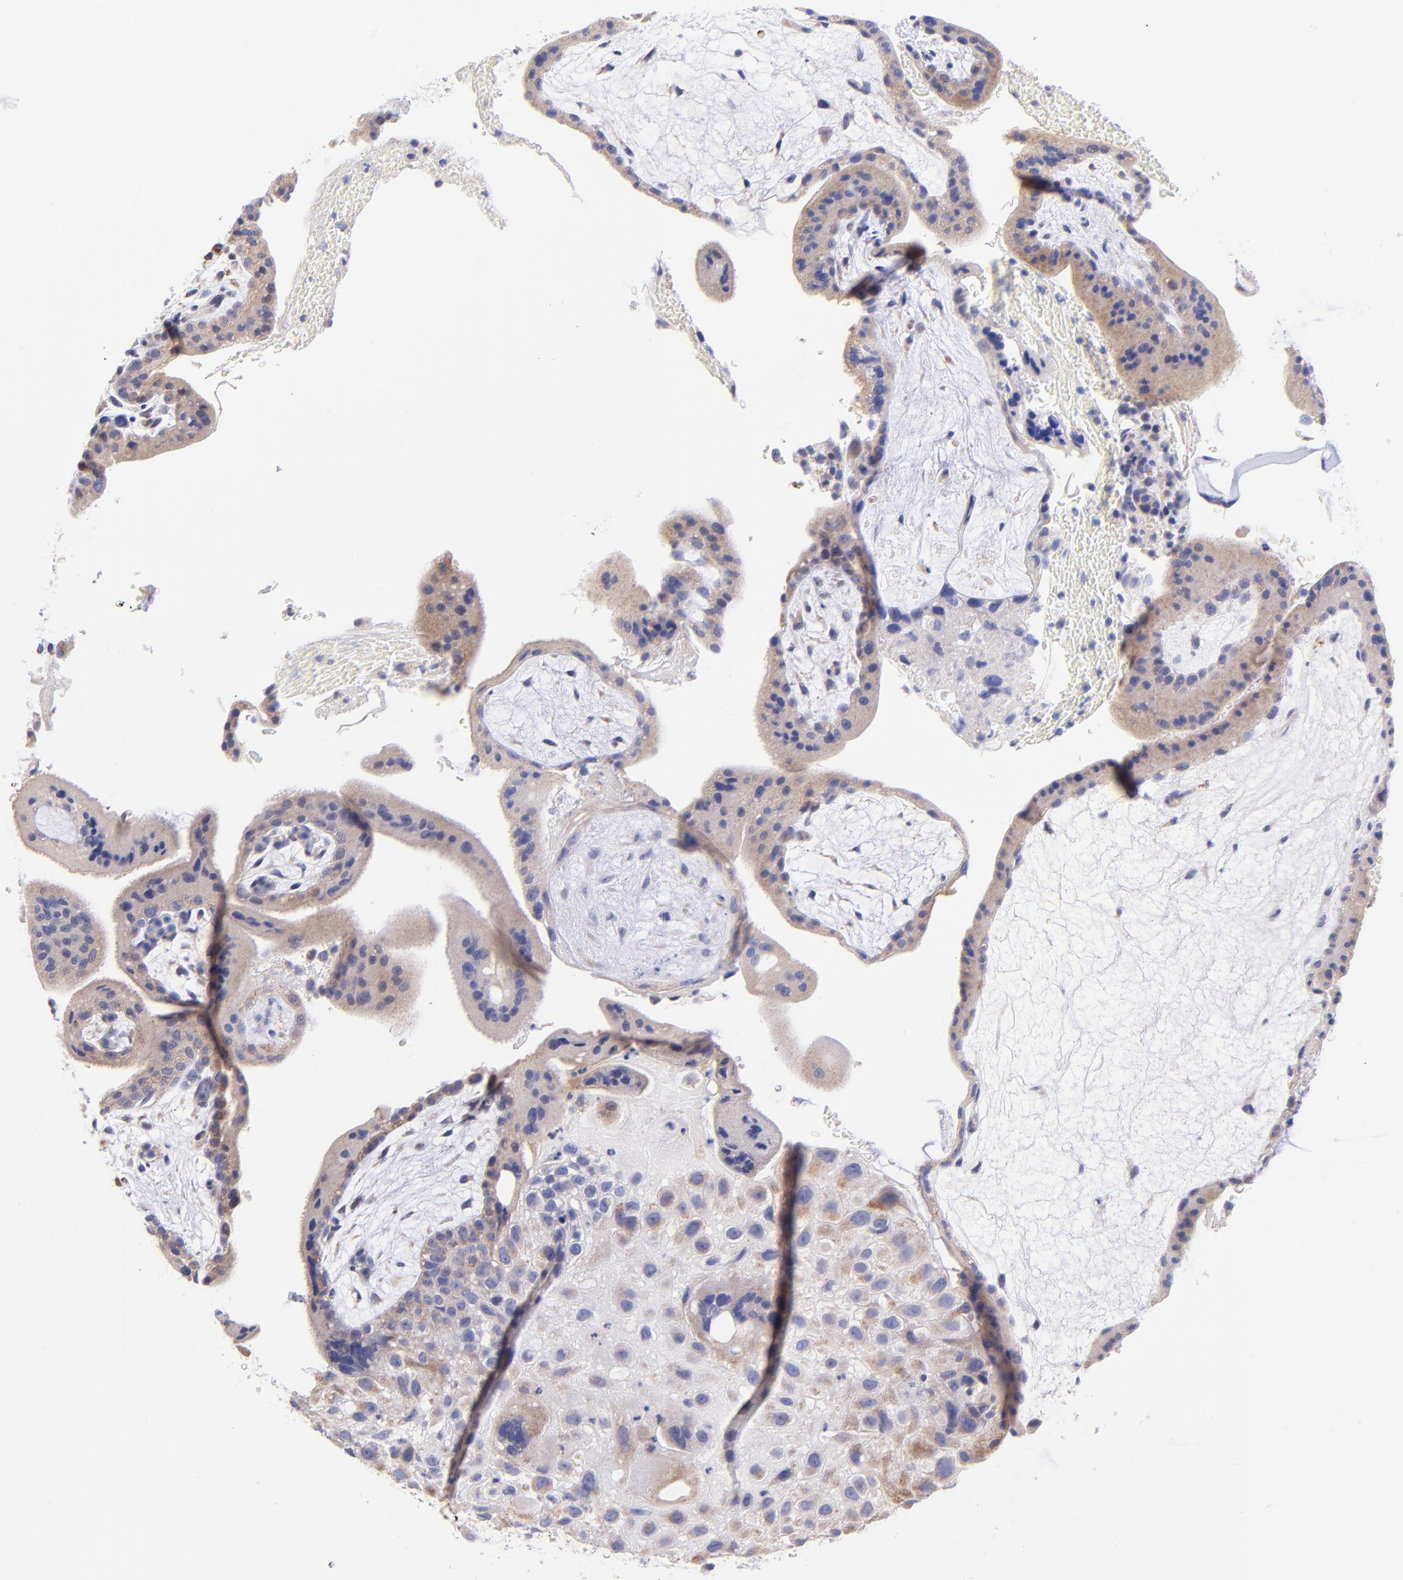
{"staining": {"intensity": "weak", "quantity": ">75%", "location": "cytoplasmic/membranous"}, "tissue": "placenta", "cell_type": "Decidual cells", "image_type": "normal", "snomed": [{"axis": "morphology", "description": "Normal tissue, NOS"}, {"axis": "topography", "description": "Placenta"}], "caption": "High-magnification brightfield microscopy of benign placenta stained with DAB (brown) and counterstained with hematoxylin (blue). decidual cells exhibit weak cytoplasmic/membranous staining is seen in approximately>75% of cells.", "gene": "NDUFB7", "patient": {"sex": "female", "age": 35}}